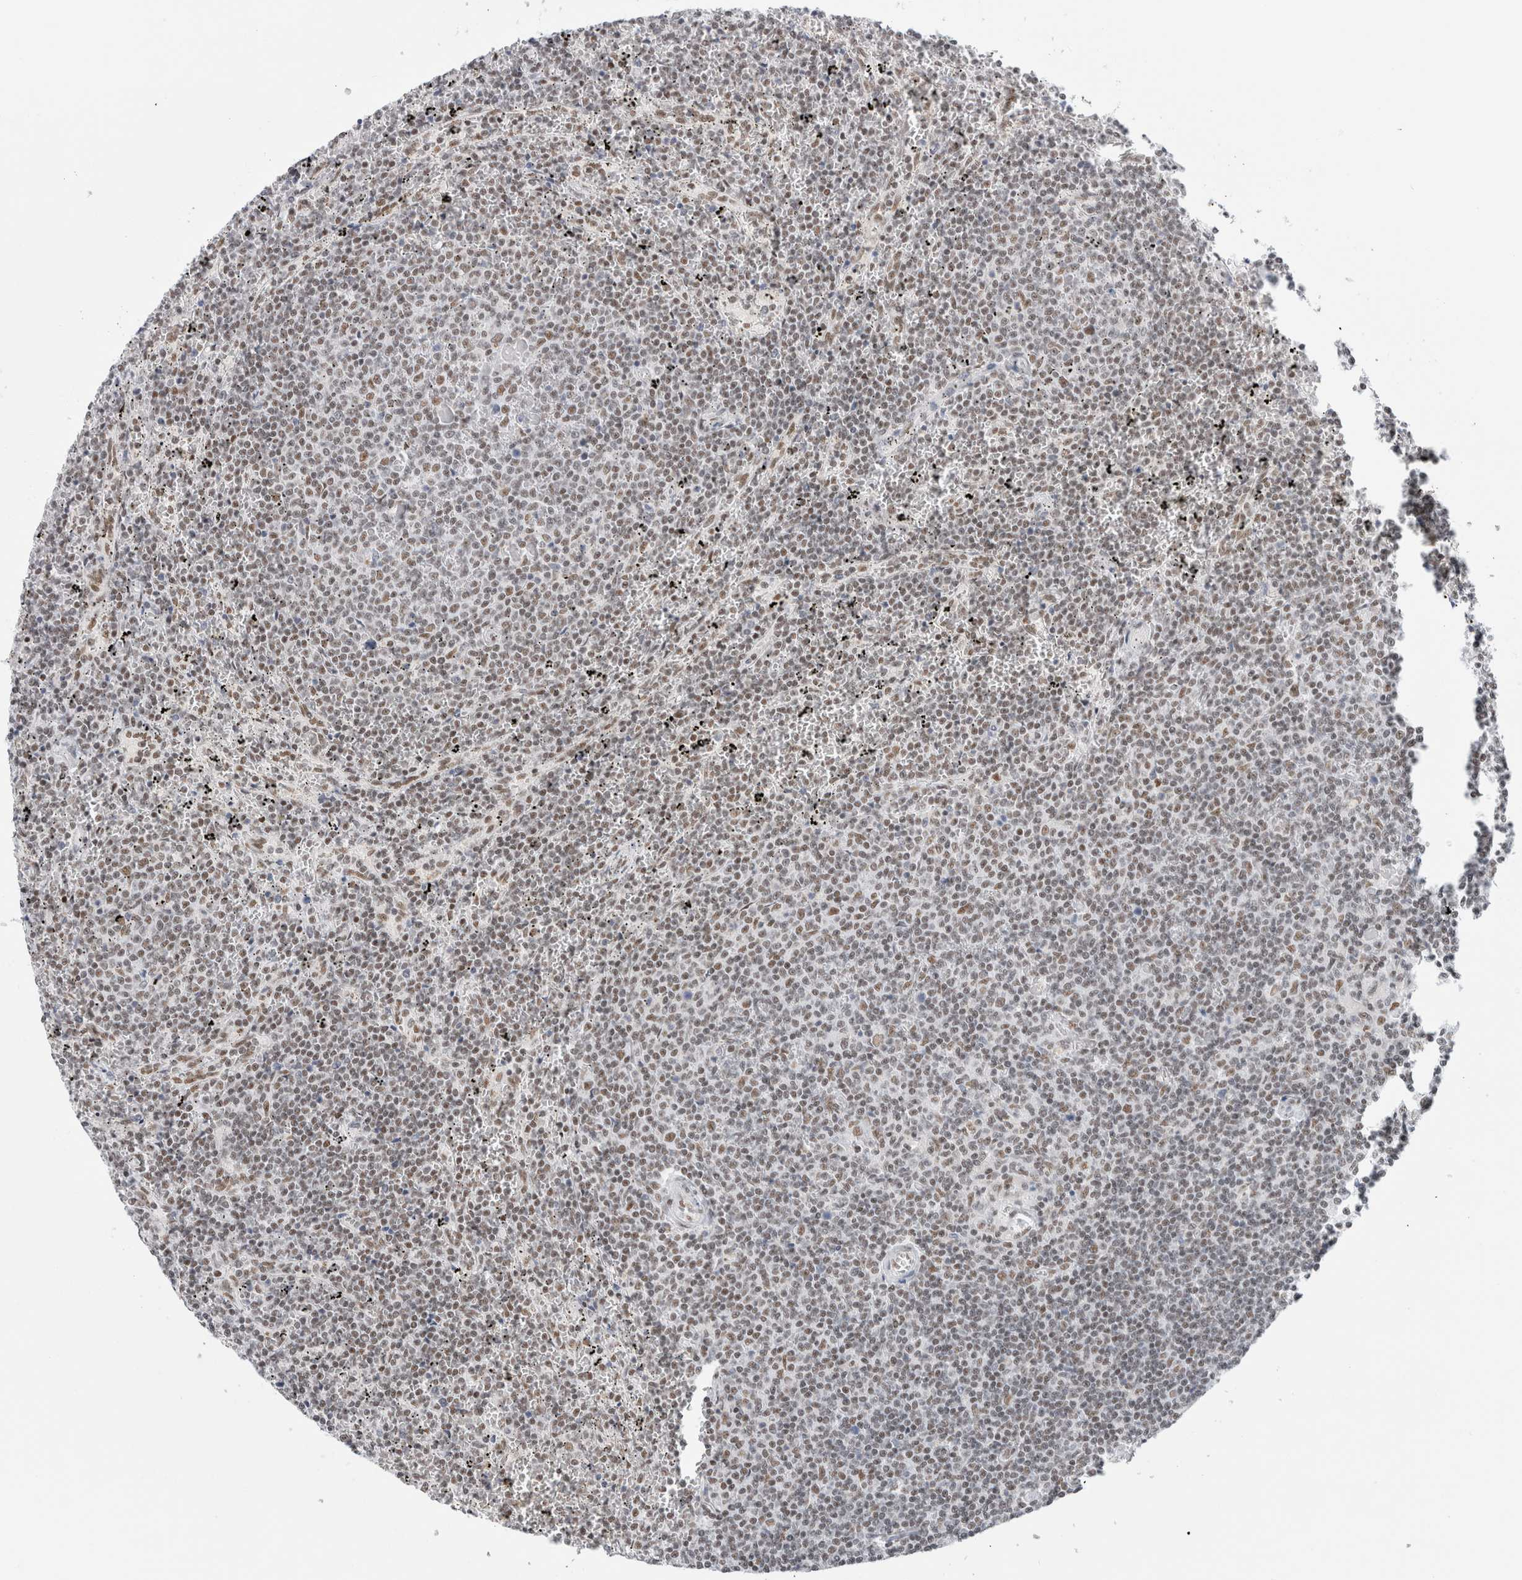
{"staining": {"intensity": "weak", "quantity": ">75%", "location": "nuclear"}, "tissue": "lymphoma", "cell_type": "Tumor cells", "image_type": "cancer", "snomed": [{"axis": "morphology", "description": "Malignant lymphoma, non-Hodgkin's type, Low grade"}, {"axis": "topography", "description": "Spleen"}], "caption": "A high-resolution image shows IHC staining of malignant lymphoma, non-Hodgkin's type (low-grade), which exhibits weak nuclear expression in approximately >75% of tumor cells.", "gene": "COPS7A", "patient": {"sex": "female", "age": 50}}